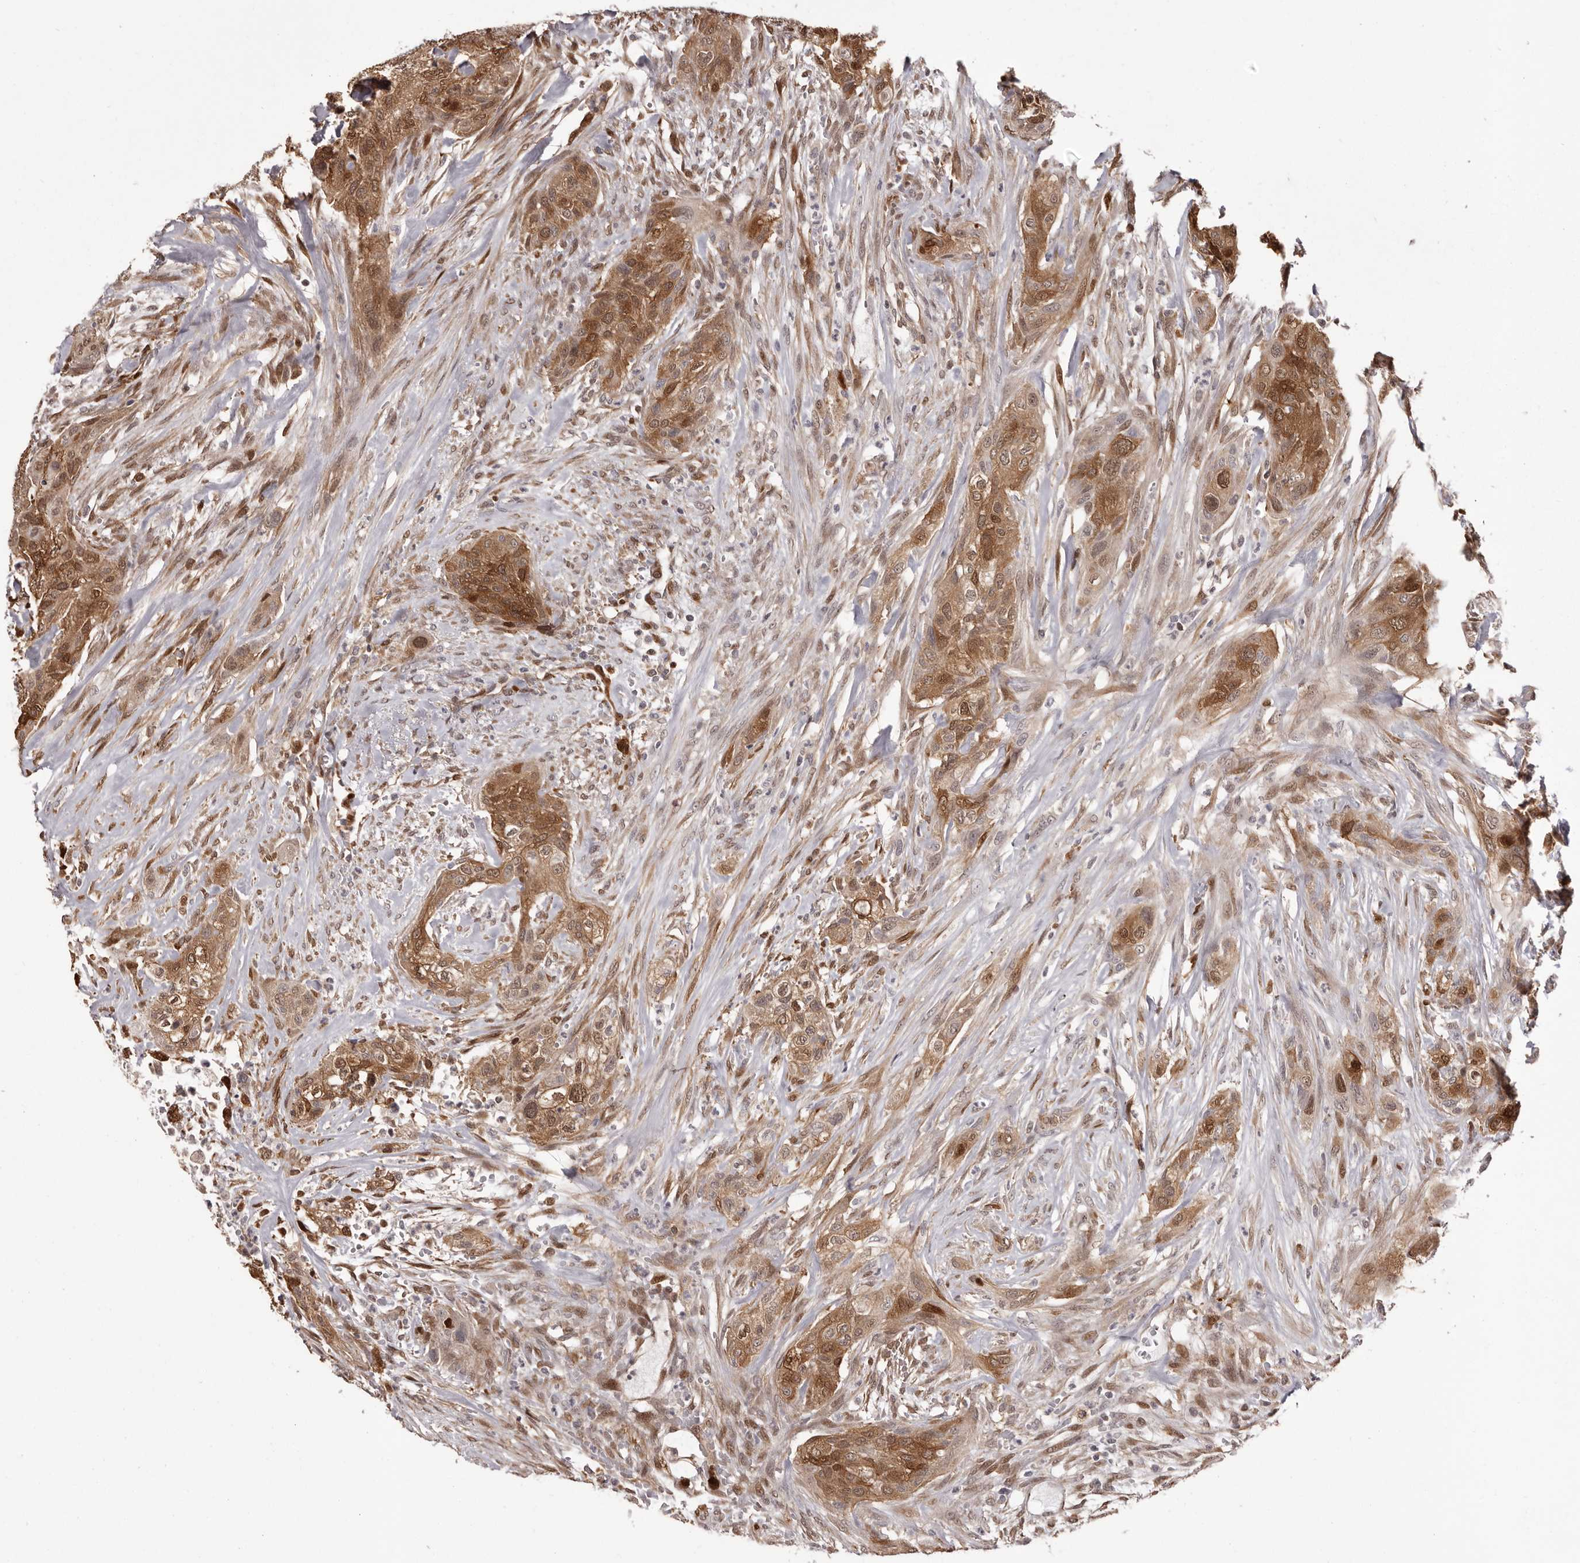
{"staining": {"intensity": "moderate", "quantity": ">75%", "location": "cytoplasmic/membranous"}, "tissue": "urothelial cancer", "cell_type": "Tumor cells", "image_type": "cancer", "snomed": [{"axis": "morphology", "description": "Urothelial carcinoma, High grade"}, {"axis": "topography", "description": "Urinary bladder"}], "caption": "Immunohistochemical staining of human urothelial cancer shows moderate cytoplasmic/membranous protein staining in about >75% of tumor cells.", "gene": "GFOD1", "patient": {"sex": "male", "age": 35}}